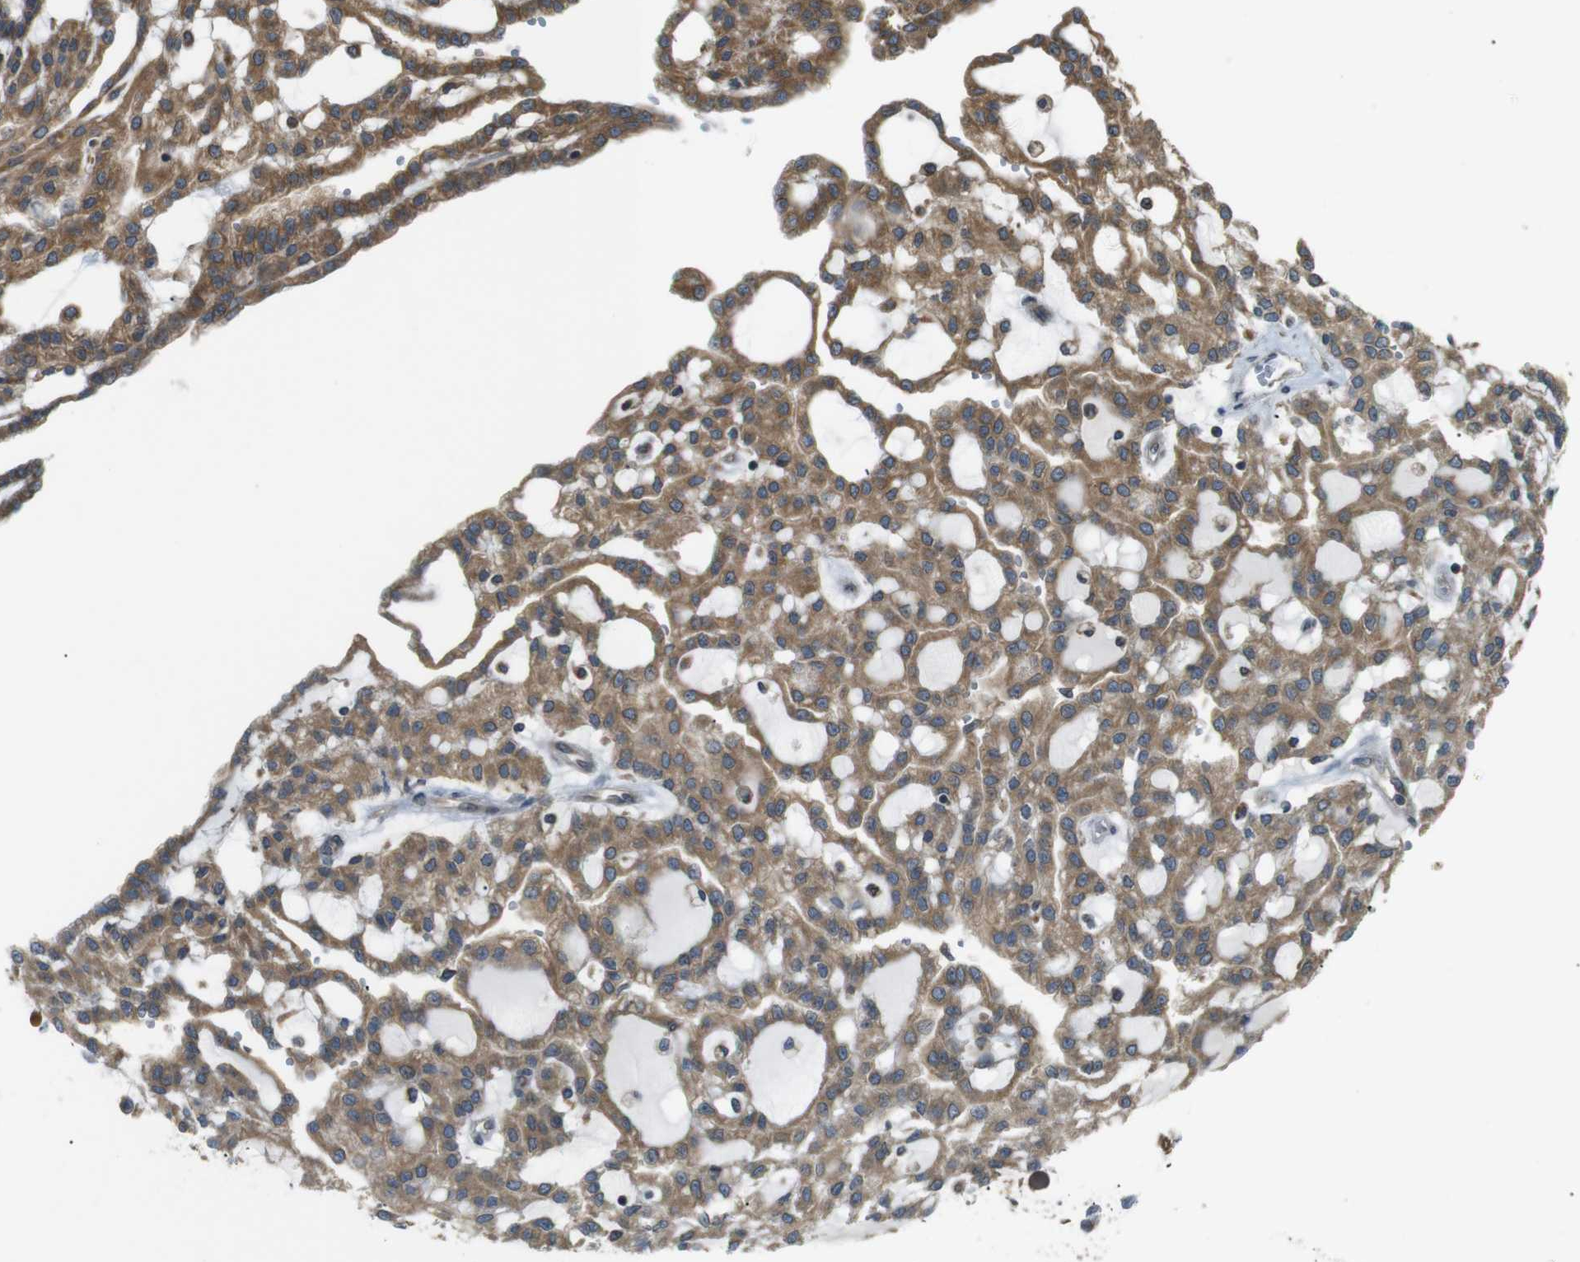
{"staining": {"intensity": "moderate", "quantity": ">75%", "location": "cytoplasmic/membranous"}, "tissue": "renal cancer", "cell_type": "Tumor cells", "image_type": "cancer", "snomed": [{"axis": "morphology", "description": "Adenocarcinoma, NOS"}, {"axis": "topography", "description": "Kidney"}], "caption": "Adenocarcinoma (renal) was stained to show a protein in brown. There is medium levels of moderate cytoplasmic/membranous staining in about >75% of tumor cells. (DAB (3,3'-diaminobenzidine) IHC, brown staining for protein, blue staining for nuclei).", "gene": "TMED4", "patient": {"sex": "male", "age": 63}}